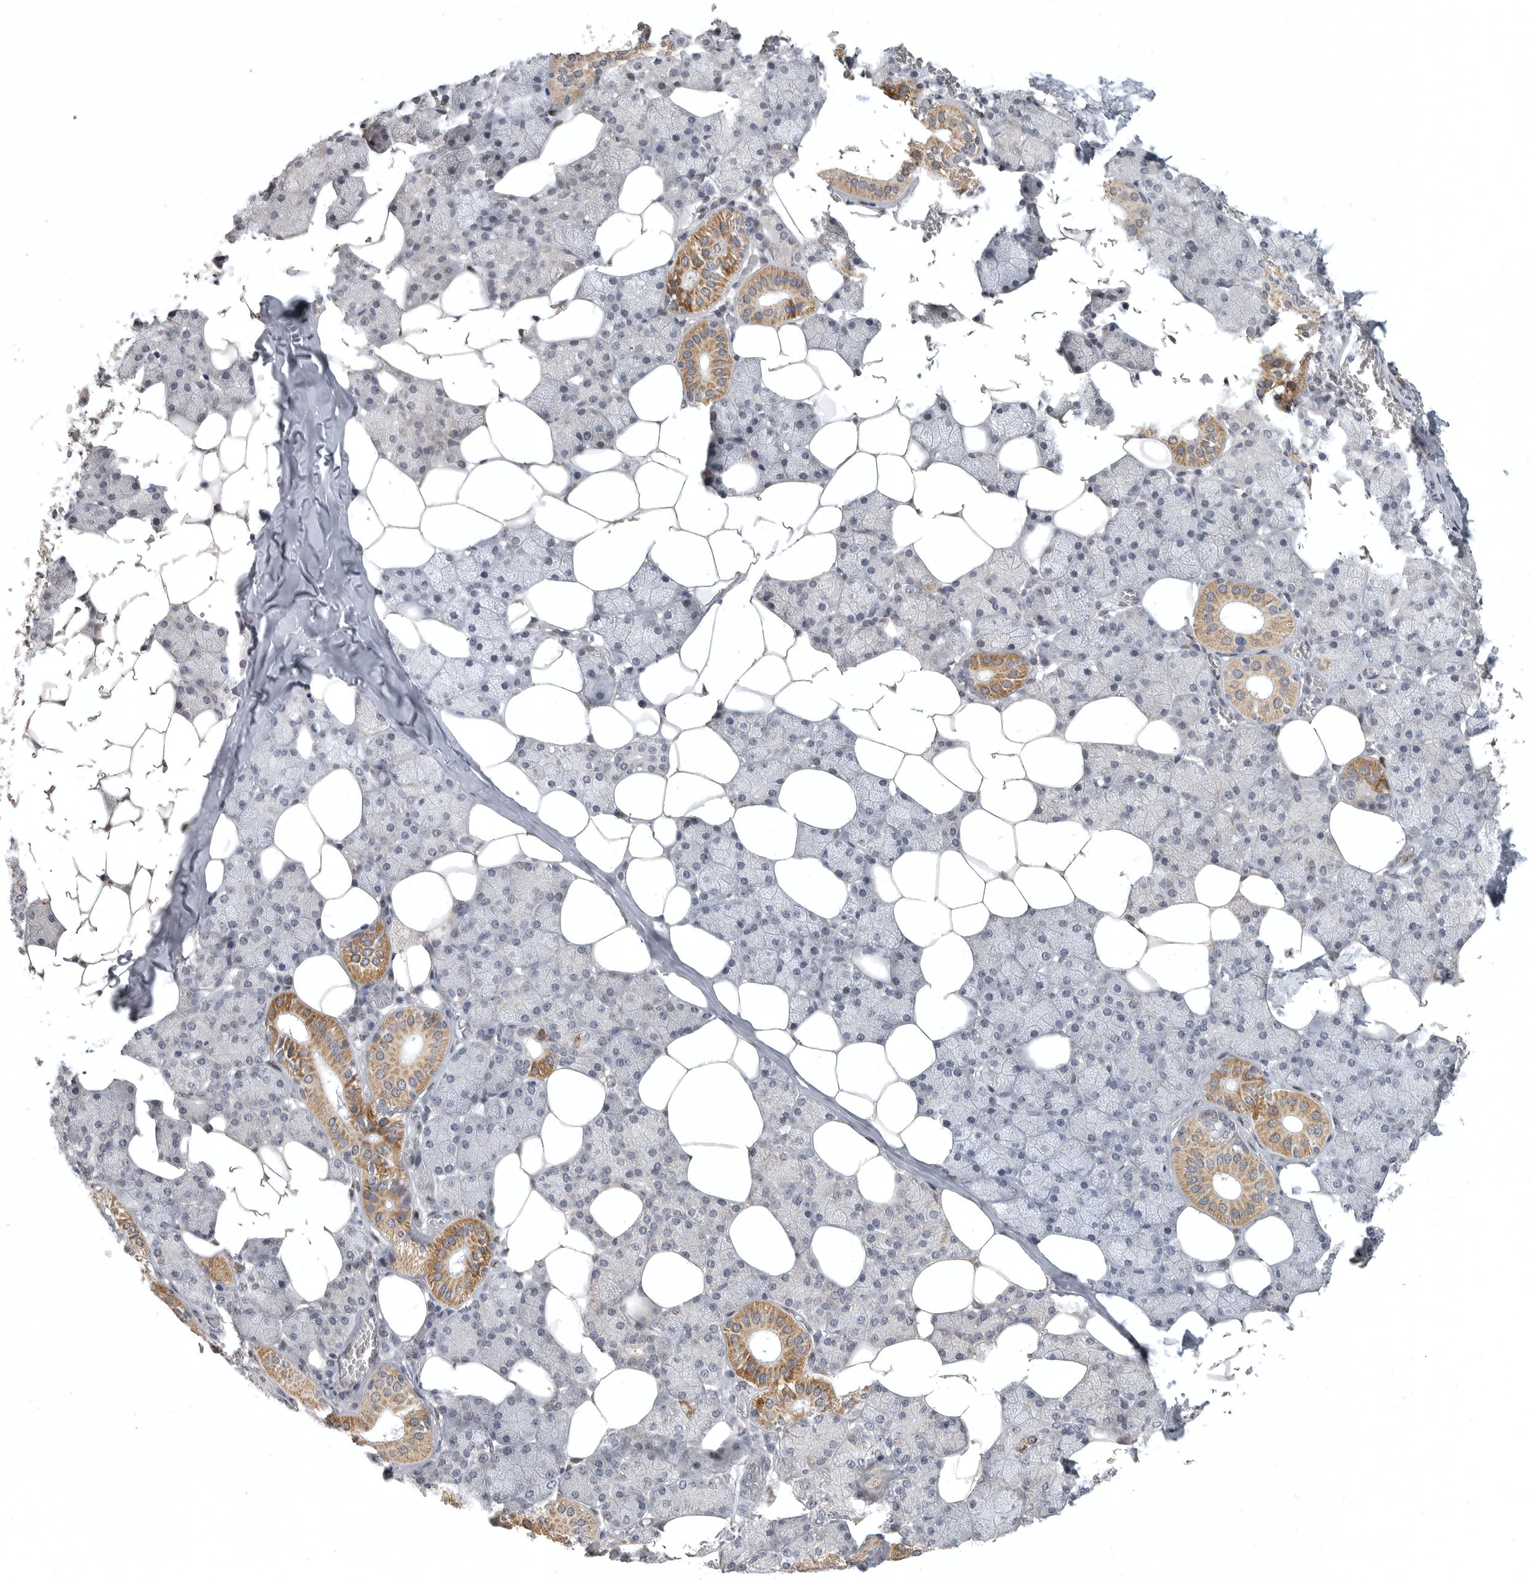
{"staining": {"intensity": "moderate", "quantity": "<25%", "location": "cytoplasmic/membranous"}, "tissue": "salivary gland", "cell_type": "Glandular cells", "image_type": "normal", "snomed": [{"axis": "morphology", "description": "Normal tissue, NOS"}, {"axis": "topography", "description": "Salivary gland"}], "caption": "Protein analysis of unremarkable salivary gland displays moderate cytoplasmic/membranous staining in approximately <25% of glandular cells.", "gene": "POLE2", "patient": {"sex": "female", "age": 33}}